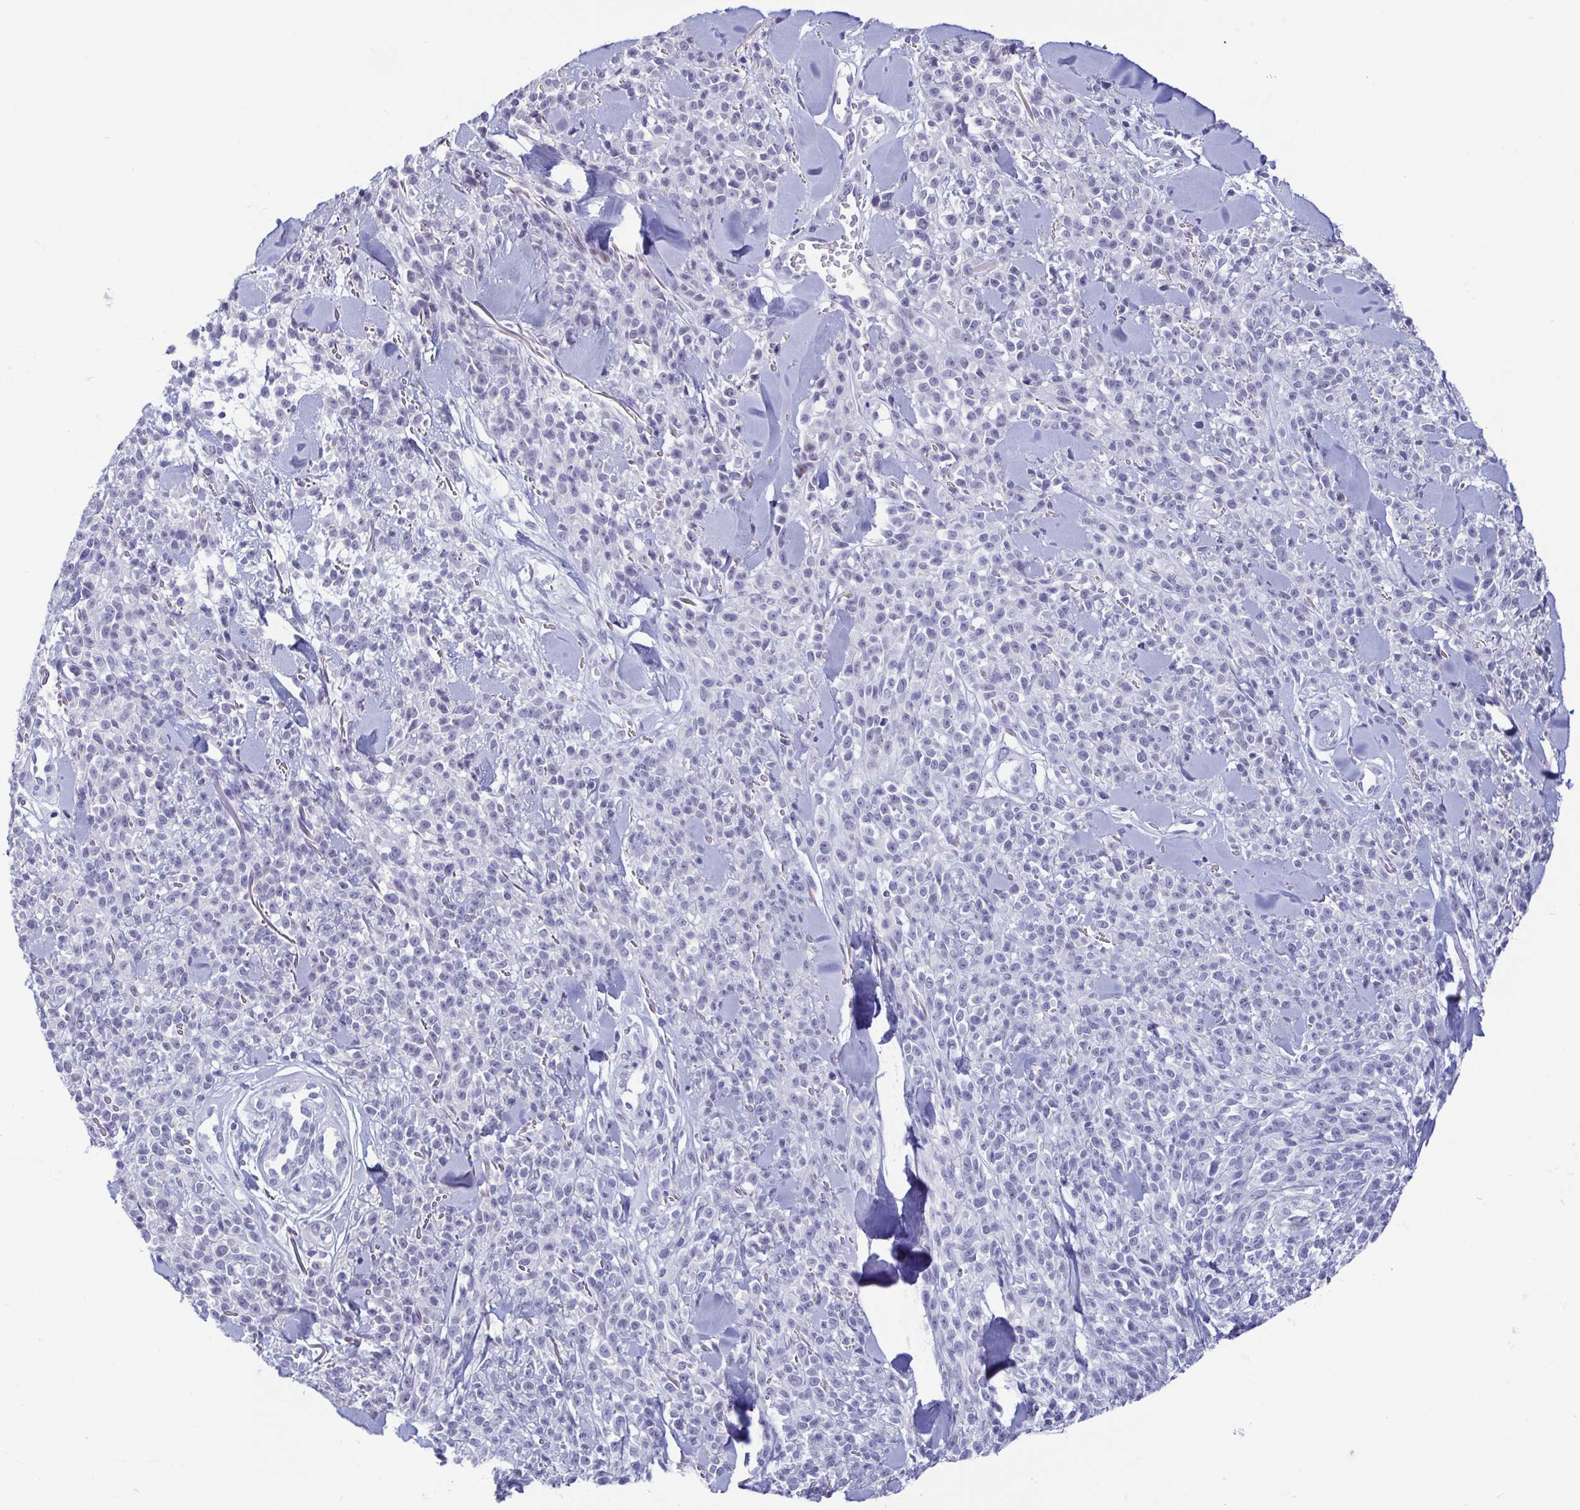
{"staining": {"intensity": "negative", "quantity": "none", "location": "none"}, "tissue": "melanoma", "cell_type": "Tumor cells", "image_type": "cancer", "snomed": [{"axis": "morphology", "description": "Malignant melanoma, NOS"}, {"axis": "topography", "description": "Skin"}, {"axis": "topography", "description": "Skin of trunk"}], "caption": "Micrograph shows no protein expression in tumor cells of melanoma tissue.", "gene": "PERM1", "patient": {"sex": "male", "age": 74}}